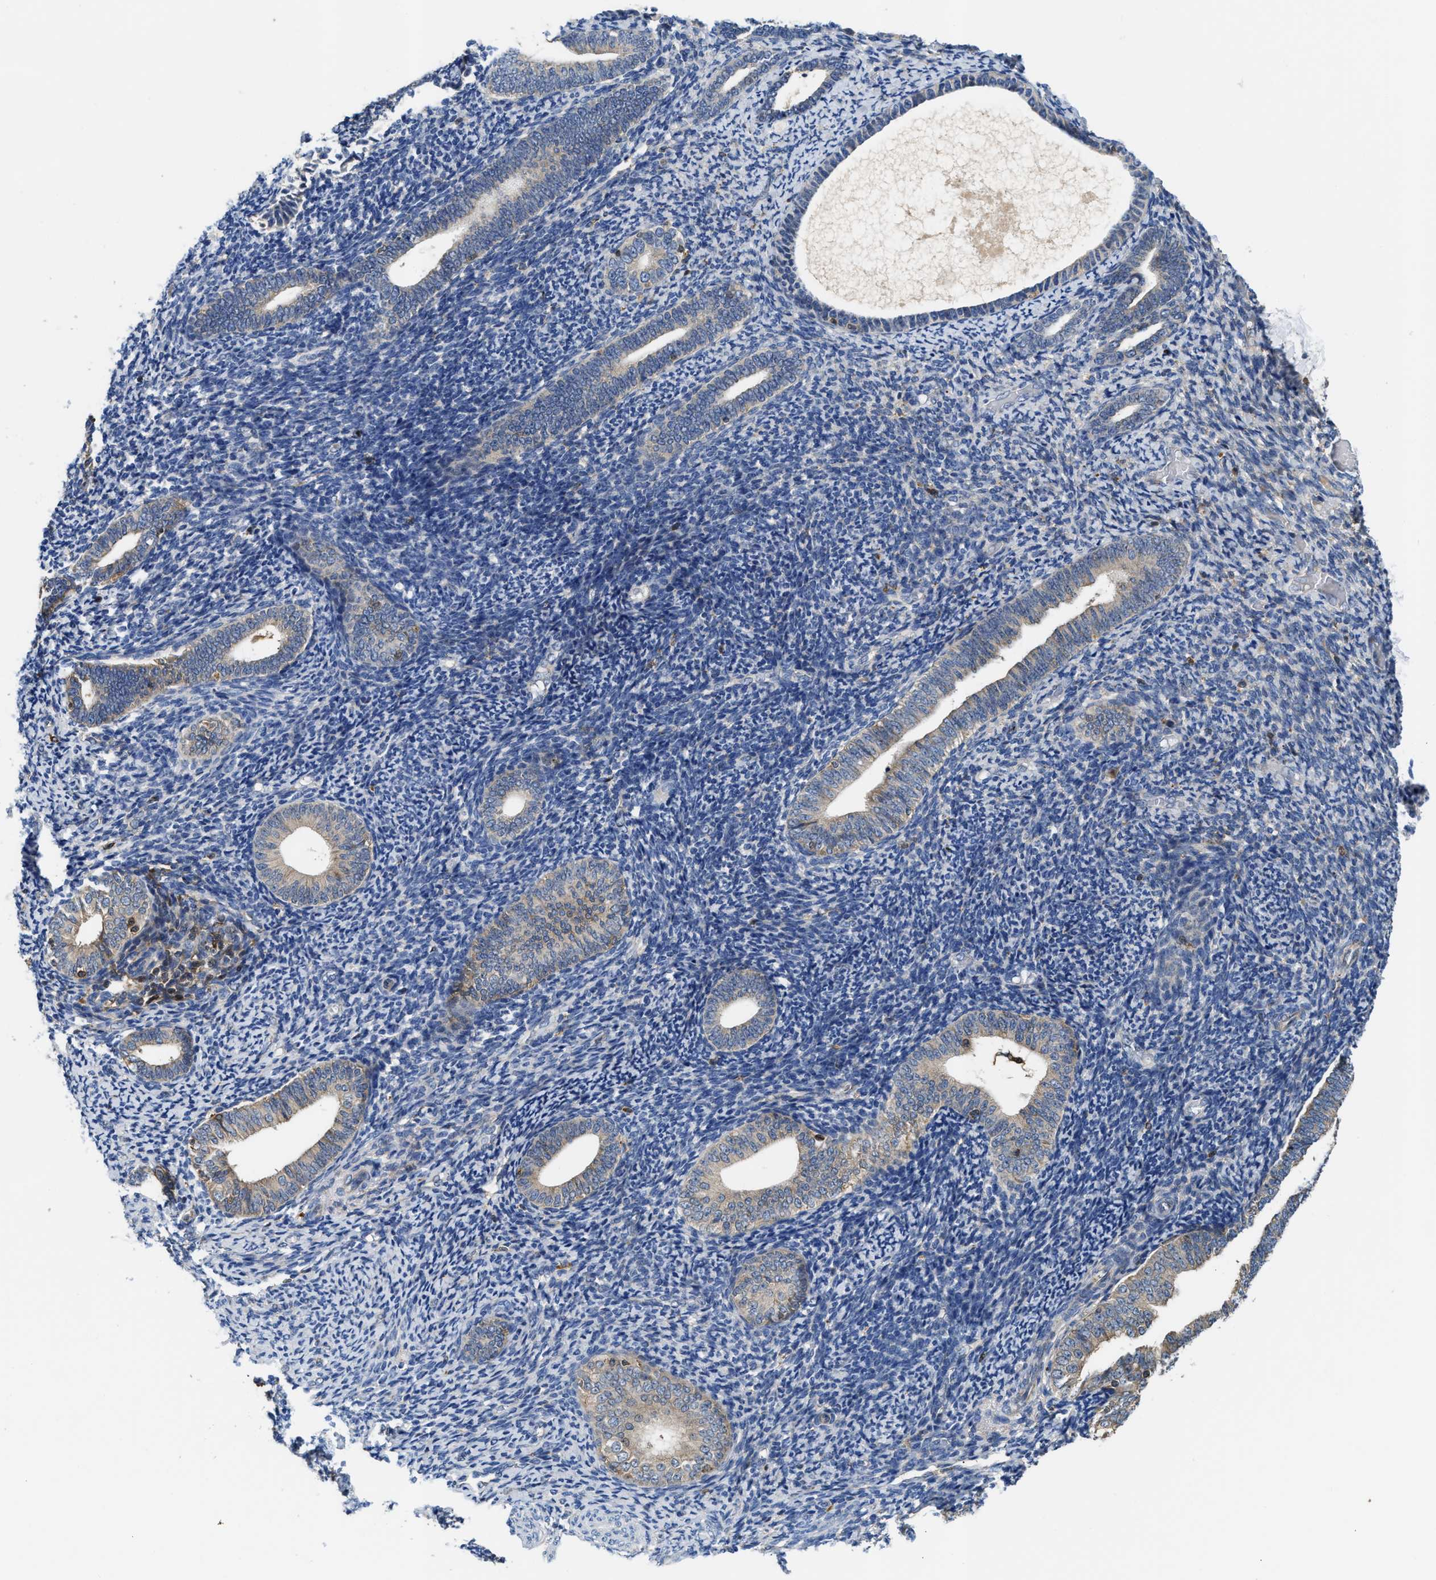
{"staining": {"intensity": "weak", "quantity": "<25%", "location": "cytoplasmic/membranous"}, "tissue": "endometrium", "cell_type": "Cells in endometrial stroma", "image_type": "normal", "snomed": [{"axis": "morphology", "description": "Normal tissue, NOS"}, {"axis": "topography", "description": "Endometrium"}], "caption": "Immunohistochemistry of normal endometrium exhibits no positivity in cells in endometrial stroma.", "gene": "OSTF1", "patient": {"sex": "female", "age": 66}}